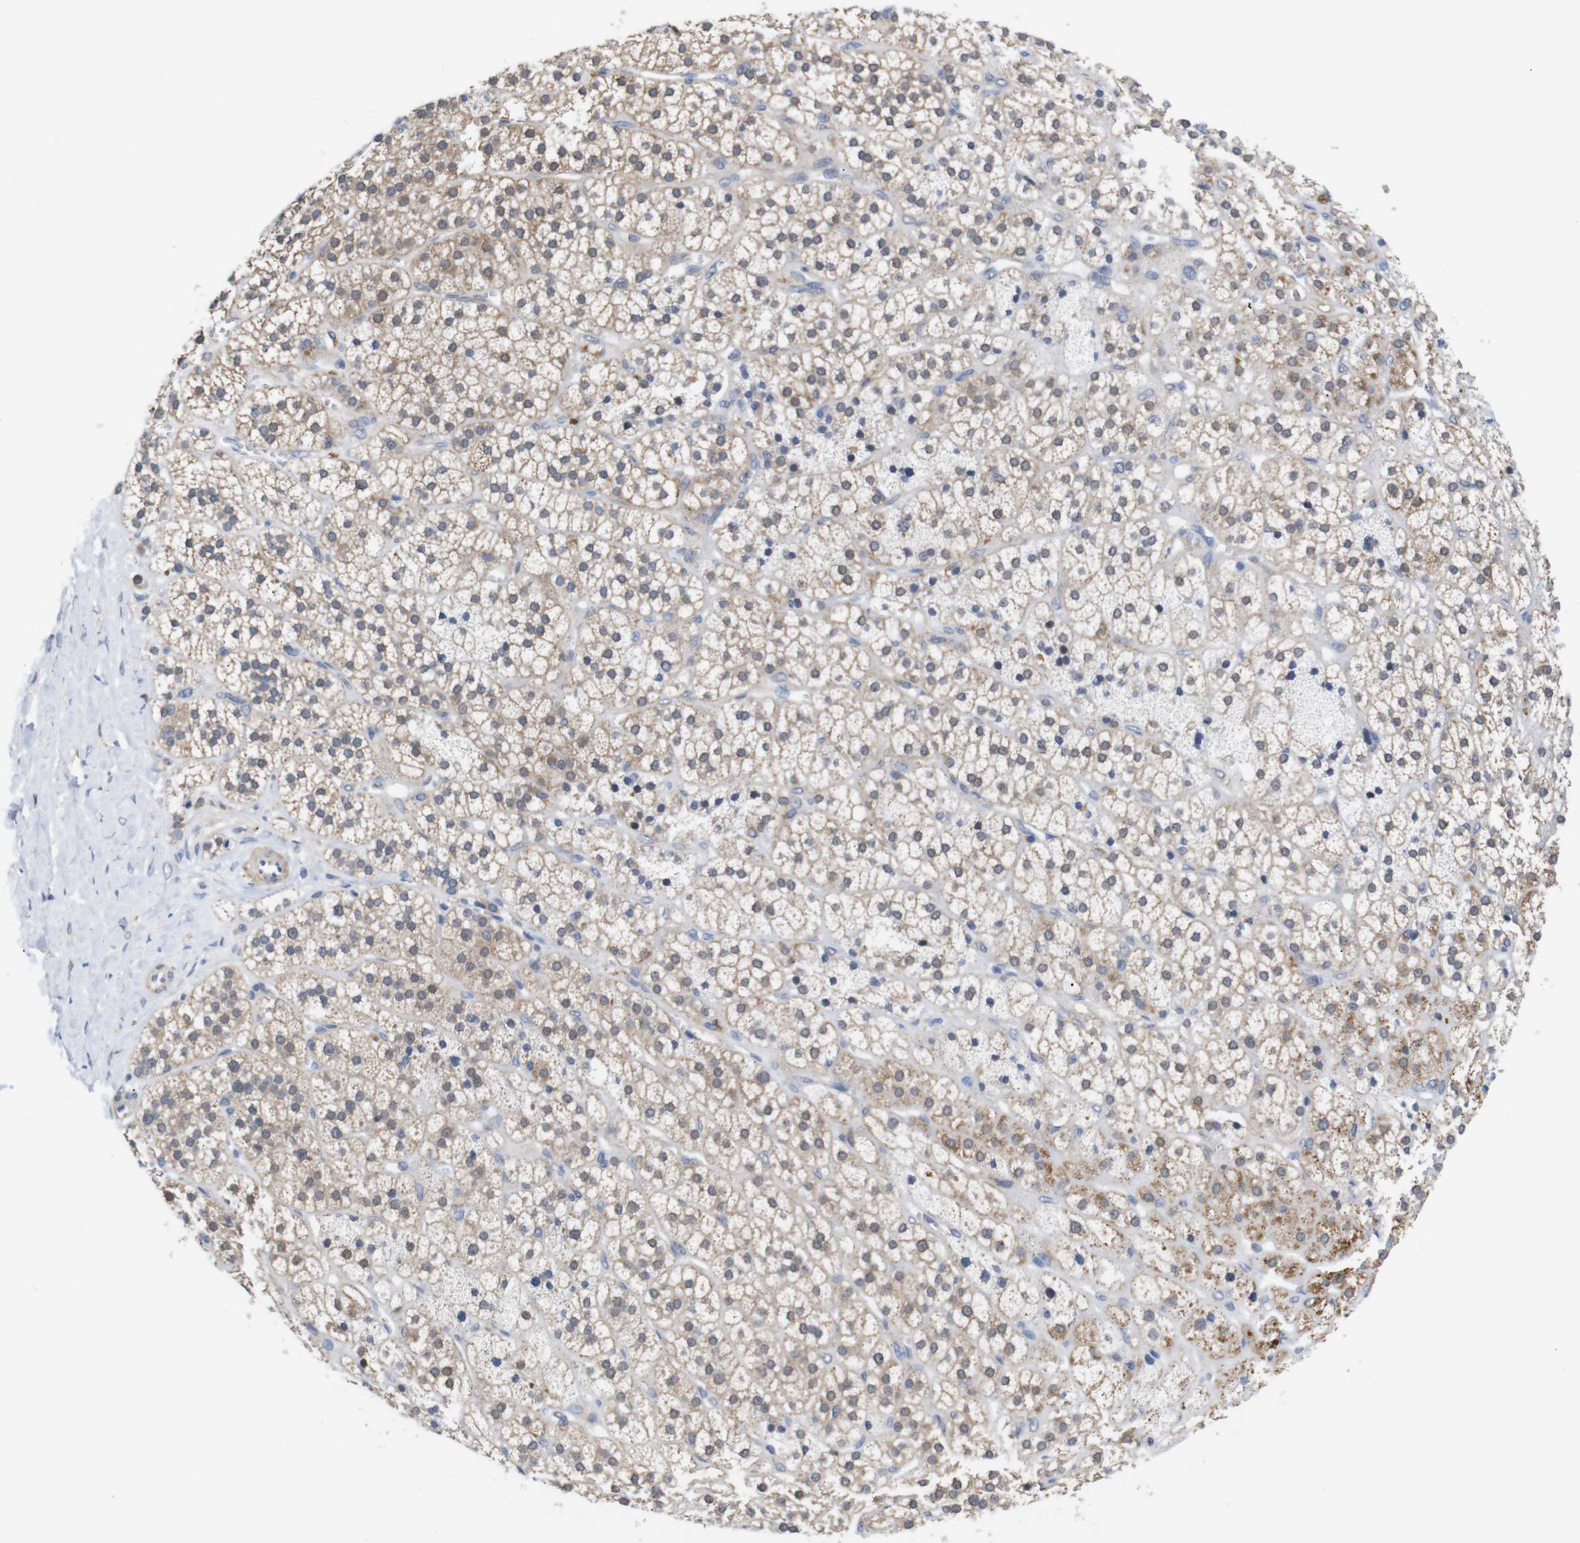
{"staining": {"intensity": "moderate", "quantity": ">75%", "location": "cytoplasmic/membranous"}, "tissue": "adrenal gland", "cell_type": "Glandular cells", "image_type": "normal", "snomed": [{"axis": "morphology", "description": "Normal tissue, NOS"}, {"axis": "topography", "description": "Adrenal gland"}], "caption": "Immunohistochemical staining of benign adrenal gland reveals >75% levels of moderate cytoplasmic/membranous protein expression in about >75% of glandular cells. (DAB = brown stain, brightfield microscopy at high magnification).", "gene": "LRRC55", "patient": {"sex": "male", "age": 56}}